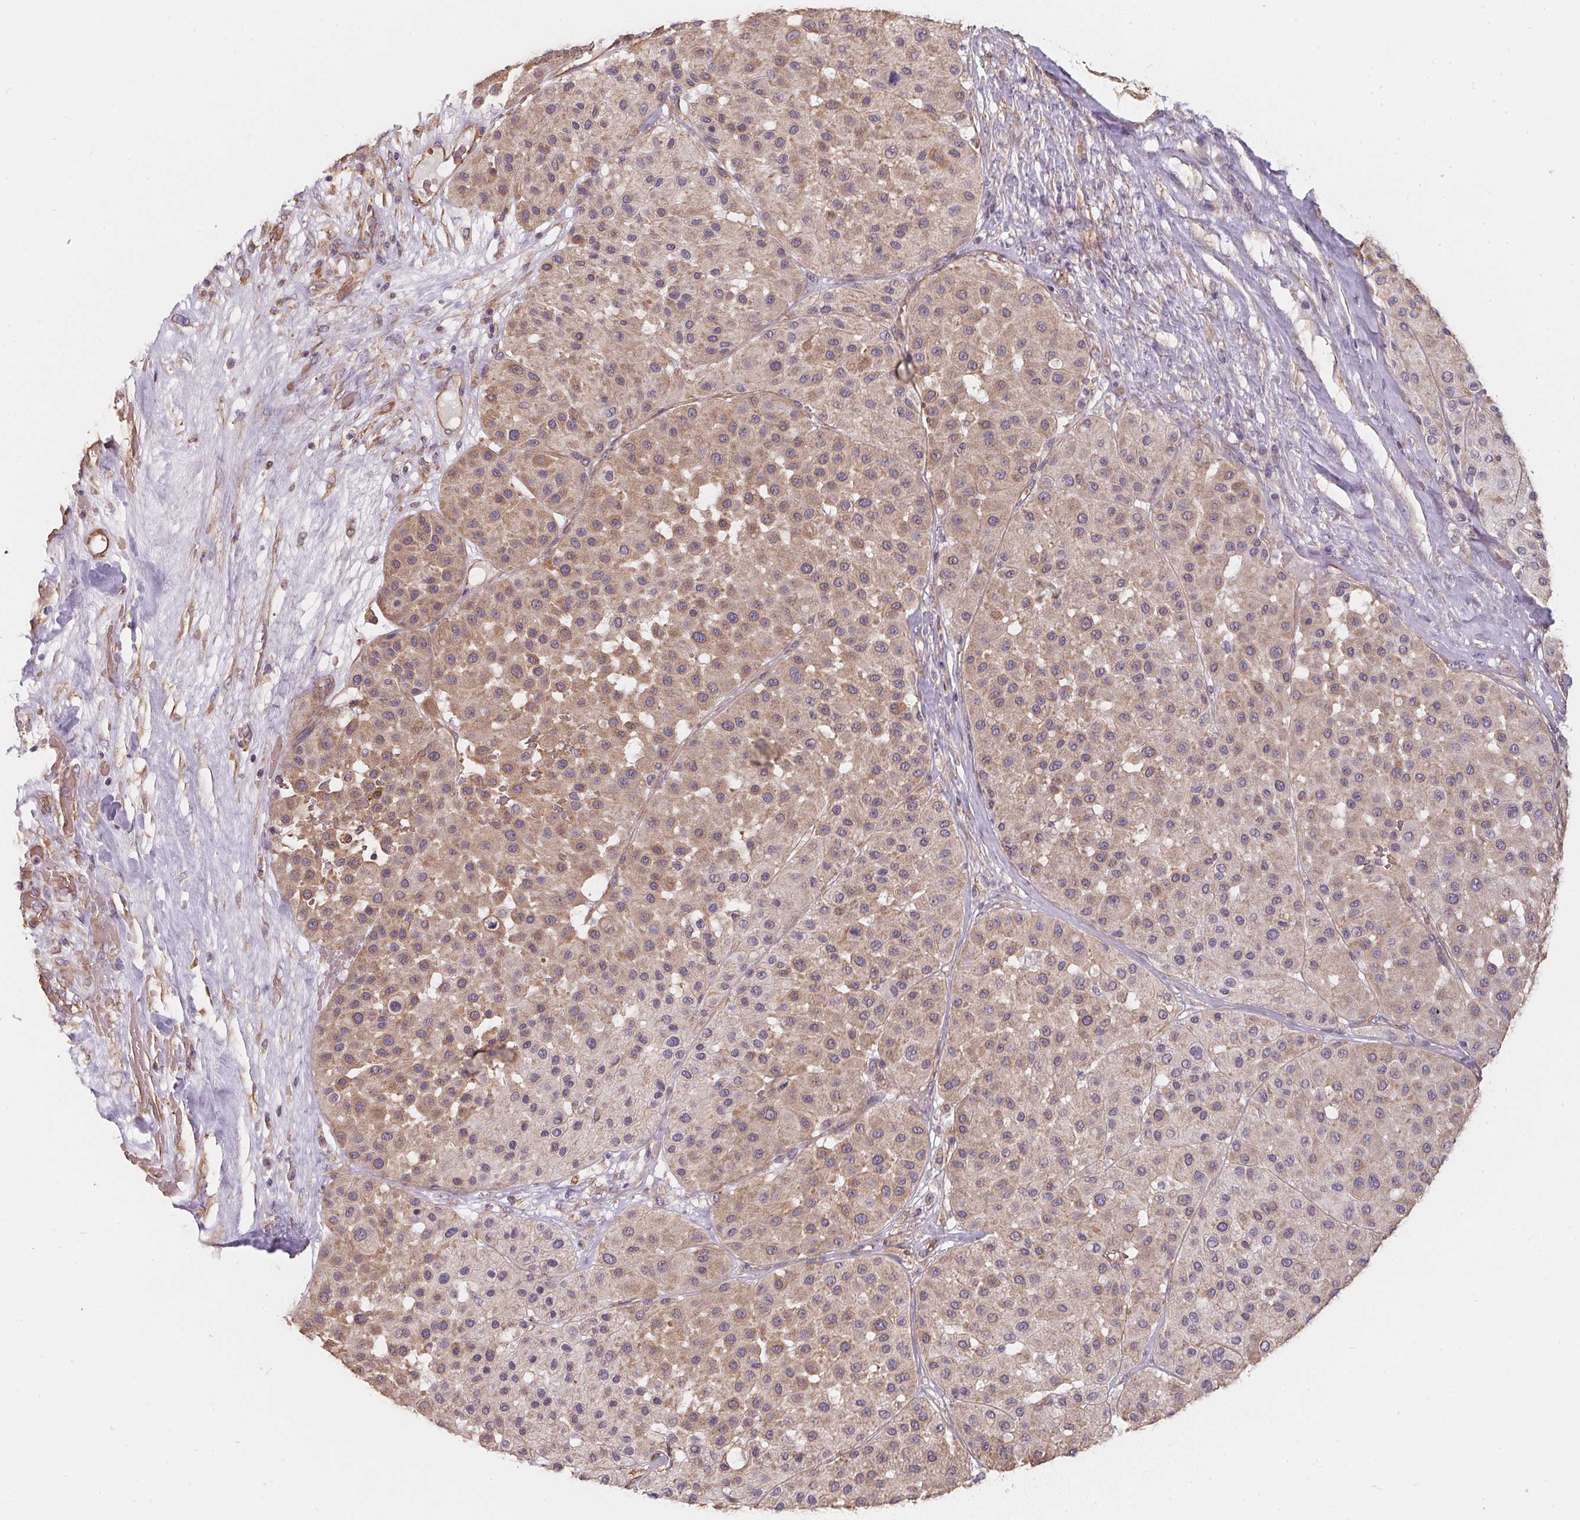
{"staining": {"intensity": "weak", "quantity": ">75%", "location": "cytoplasmic/membranous"}, "tissue": "melanoma", "cell_type": "Tumor cells", "image_type": "cancer", "snomed": [{"axis": "morphology", "description": "Malignant melanoma, Metastatic site"}, {"axis": "topography", "description": "Smooth muscle"}], "caption": "Weak cytoplasmic/membranous protein positivity is appreciated in approximately >75% of tumor cells in malignant melanoma (metastatic site). (Stains: DAB in brown, nuclei in blue, Microscopy: brightfield microscopy at high magnification).", "gene": "TBKBP1", "patient": {"sex": "male", "age": 41}}